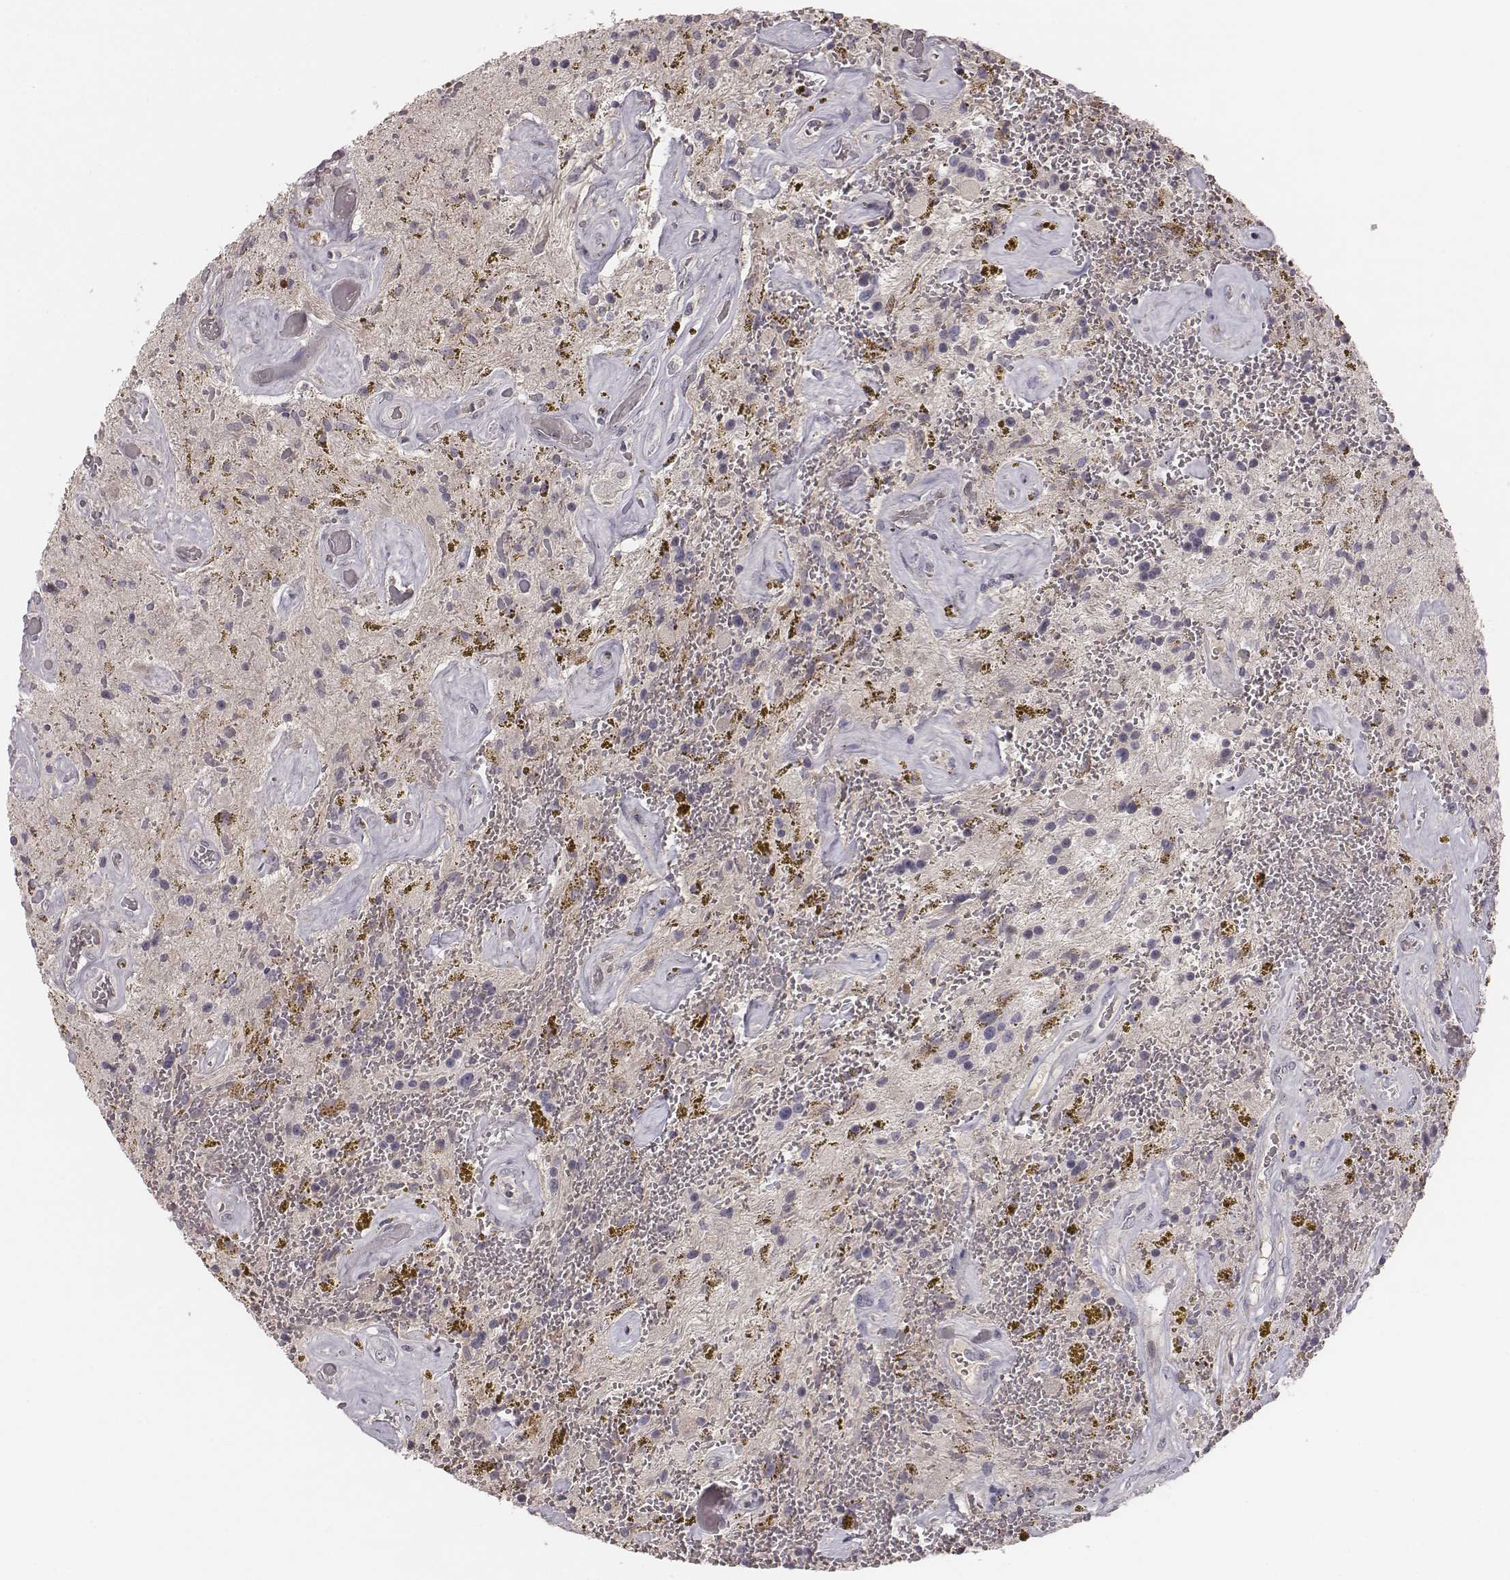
{"staining": {"intensity": "negative", "quantity": "none", "location": "none"}, "tissue": "glioma", "cell_type": "Tumor cells", "image_type": "cancer", "snomed": [{"axis": "morphology", "description": "Glioma, malignant, Low grade"}, {"axis": "topography", "description": "Cerebellum"}], "caption": "This is an immunohistochemistry (IHC) micrograph of malignant glioma (low-grade). There is no positivity in tumor cells.", "gene": "TLX3", "patient": {"sex": "female", "age": 14}}